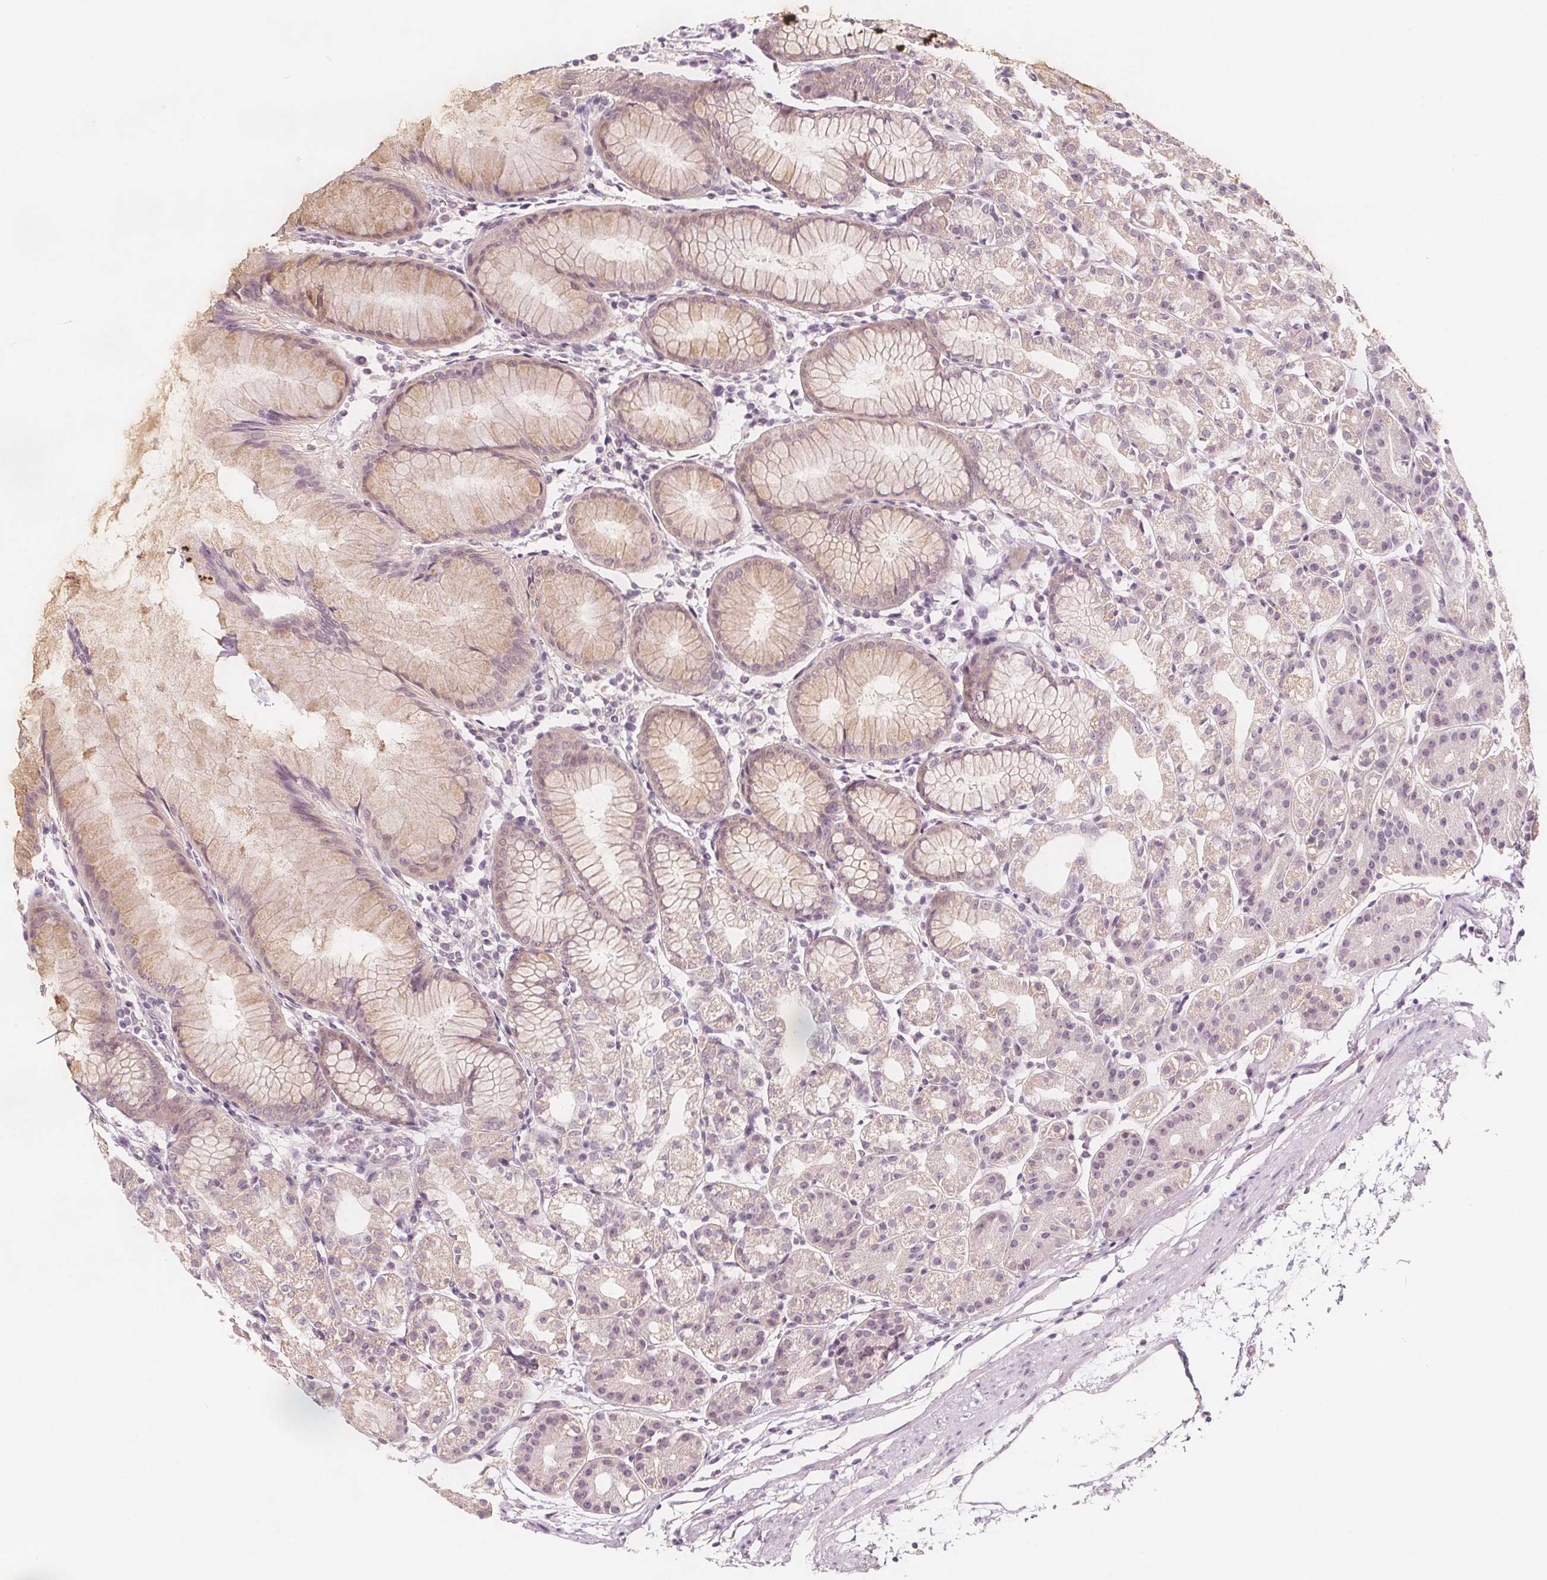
{"staining": {"intensity": "weak", "quantity": "<25%", "location": "cytoplasmic/membranous"}, "tissue": "stomach", "cell_type": "Glandular cells", "image_type": "normal", "snomed": [{"axis": "morphology", "description": "Normal tissue, NOS"}, {"axis": "topography", "description": "Stomach"}], "caption": "Immunohistochemistry photomicrograph of unremarkable stomach stained for a protein (brown), which shows no staining in glandular cells. (DAB (3,3'-diaminobenzidine) IHC visualized using brightfield microscopy, high magnification).", "gene": "C1orf167", "patient": {"sex": "female", "age": 57}}